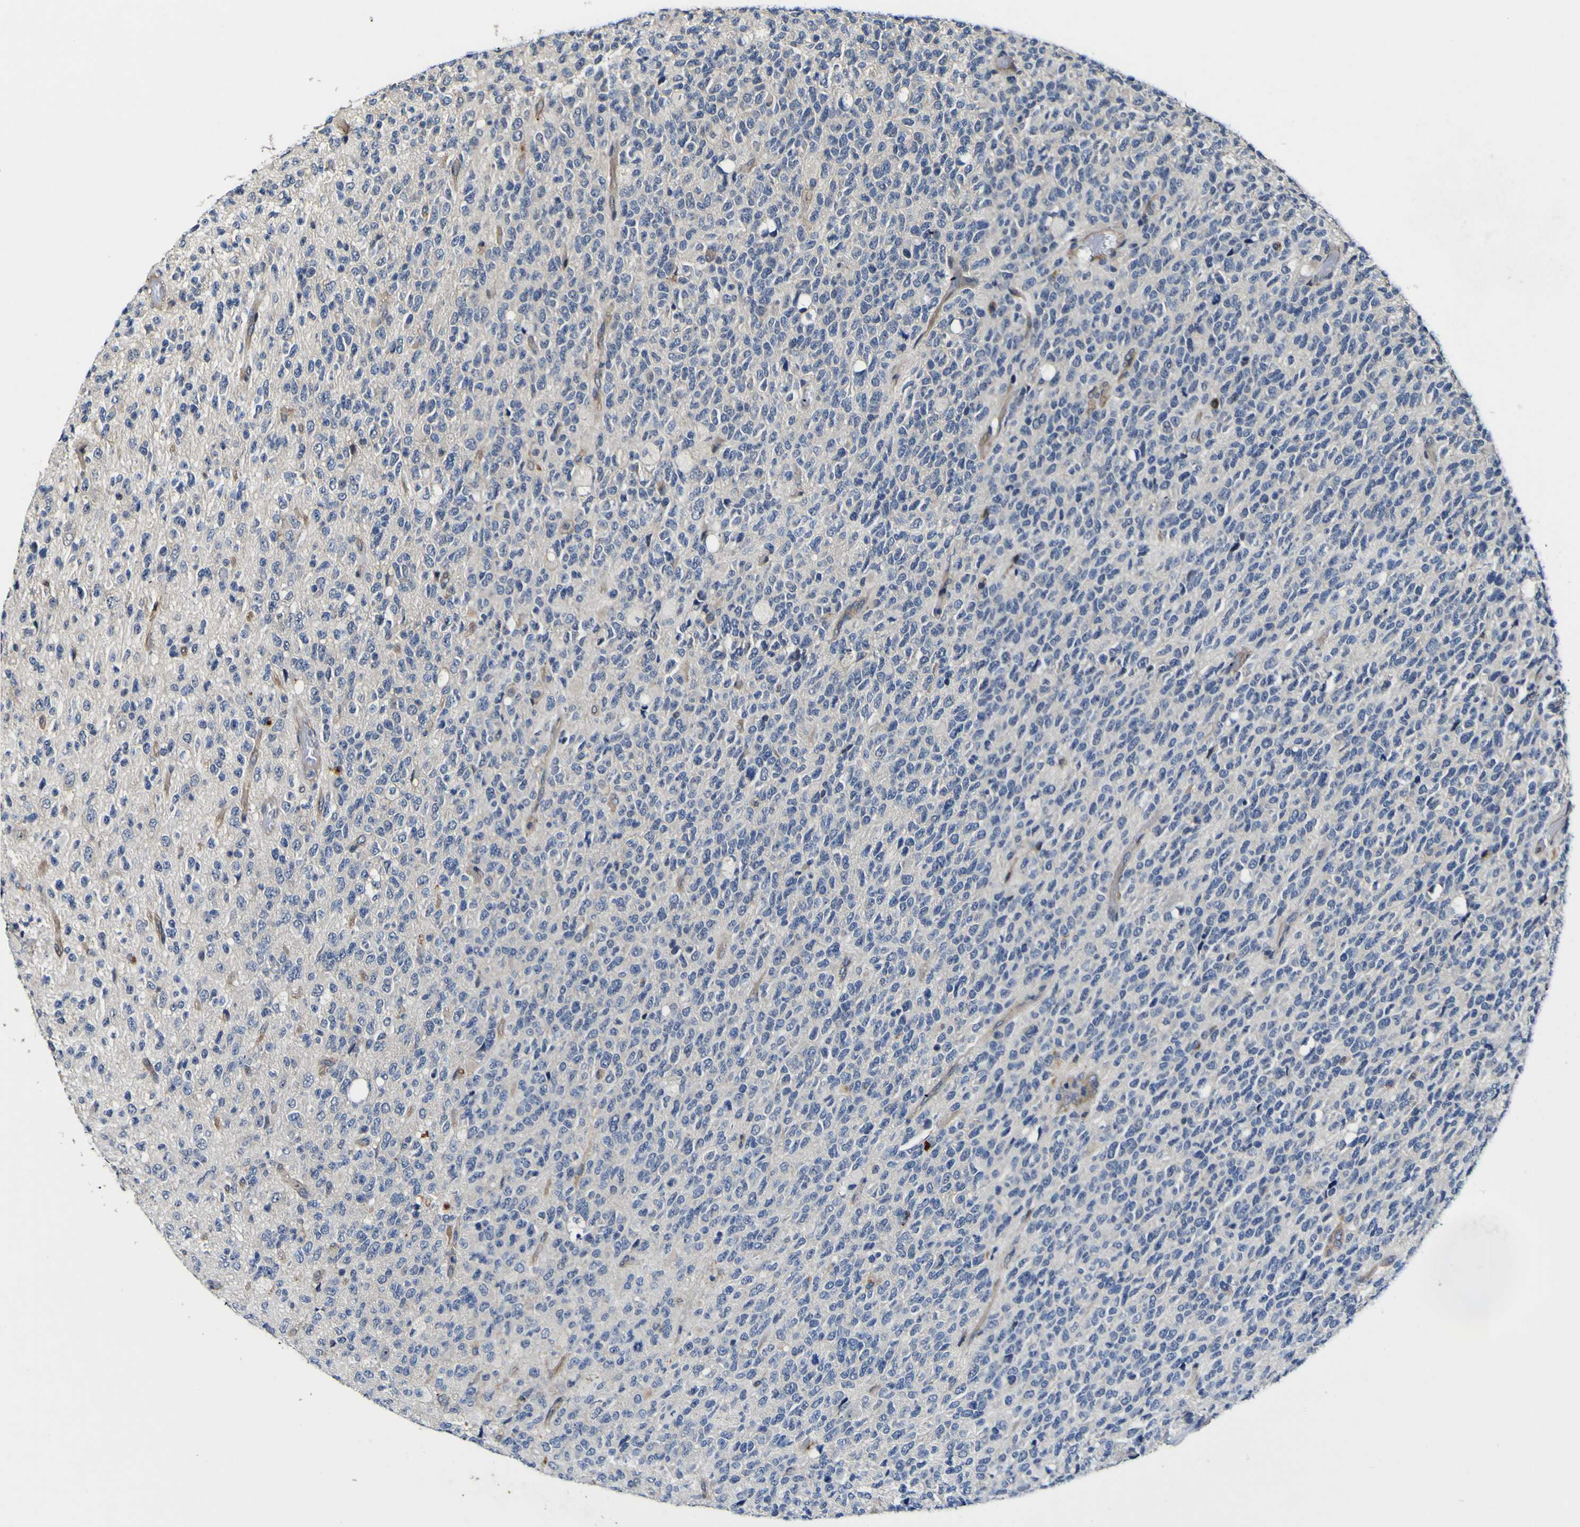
{"staining": {"intensity": "negative", "quantity": "none", "location": "none"}, "tissue": "glioma", "cell_type": "Tumor cells", "image_type": "cancer", "snomed": [{"axis": "morphology", "description": "Glioma, malignant, High grade"}, {"axis": "topography", "description": "pancreas cauda"}], "caption": "Immunohistochemistry of human malignant glioma (high-grade) reveals no expression in tumor cells. (DAB (3,3'-diaminobenzidine) IHC, high magnification).", "gene": "CCL2", "patient": {"sex": "male", "age": 60}}